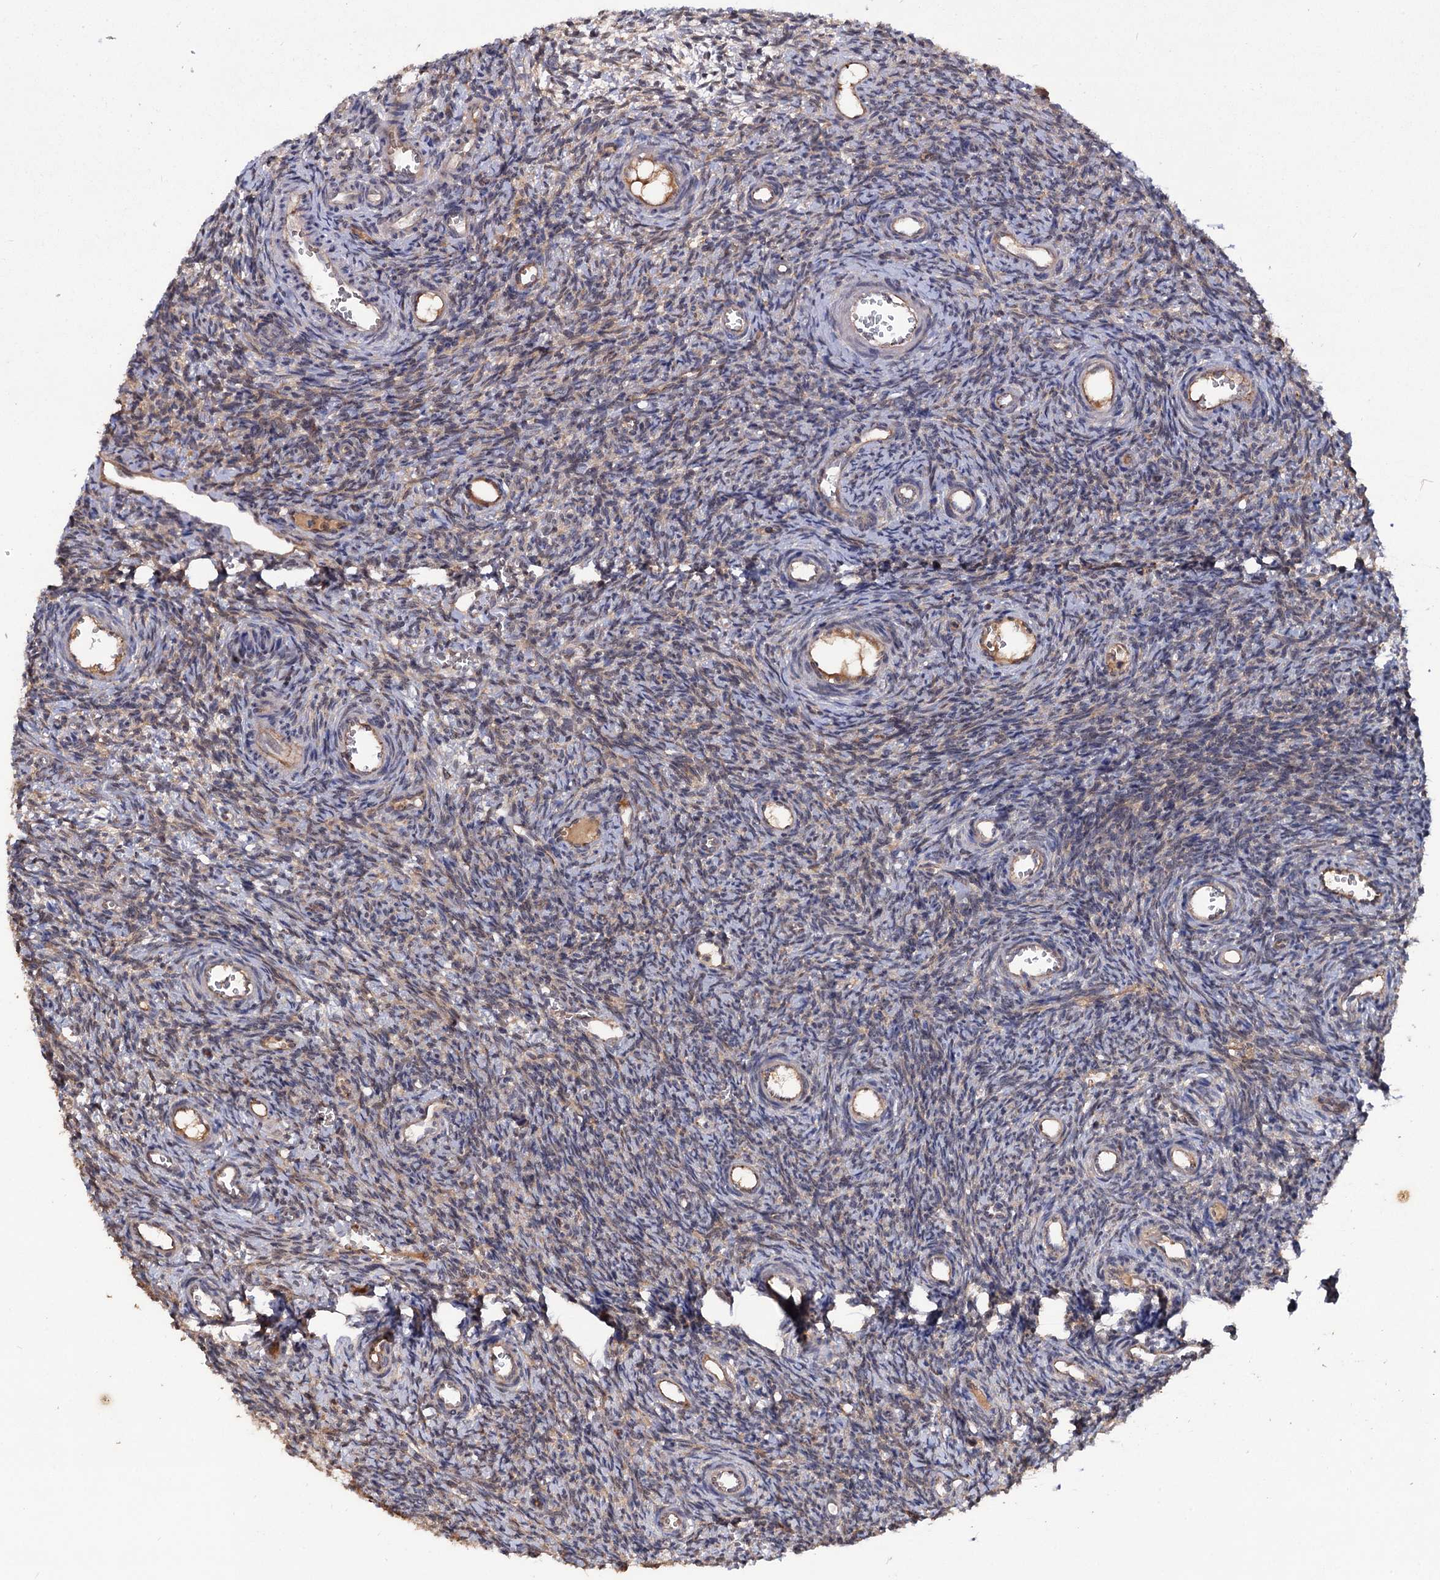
{"staining": {"intensity": "weak", "quantity": "25%-75%", "location": "cytoplasmic/membranous,nuclear"}, "tissue": "ovary", "cell_type": "Ovarian stroma cells", "image_type": "normal", "snomed": [{"axis": "morphology", "description": "Normal tissue, NOS"}, {"axis": "topography", "description": "Ovary"}], "caption": "Normal ovary reveals weak cytoplasmic/membranous,nuclear positivity in approximately 25%-75% of ovarian stroma cells.", "gene": "NUDCD2", "patient": {"sex": "female", "age": 39}}